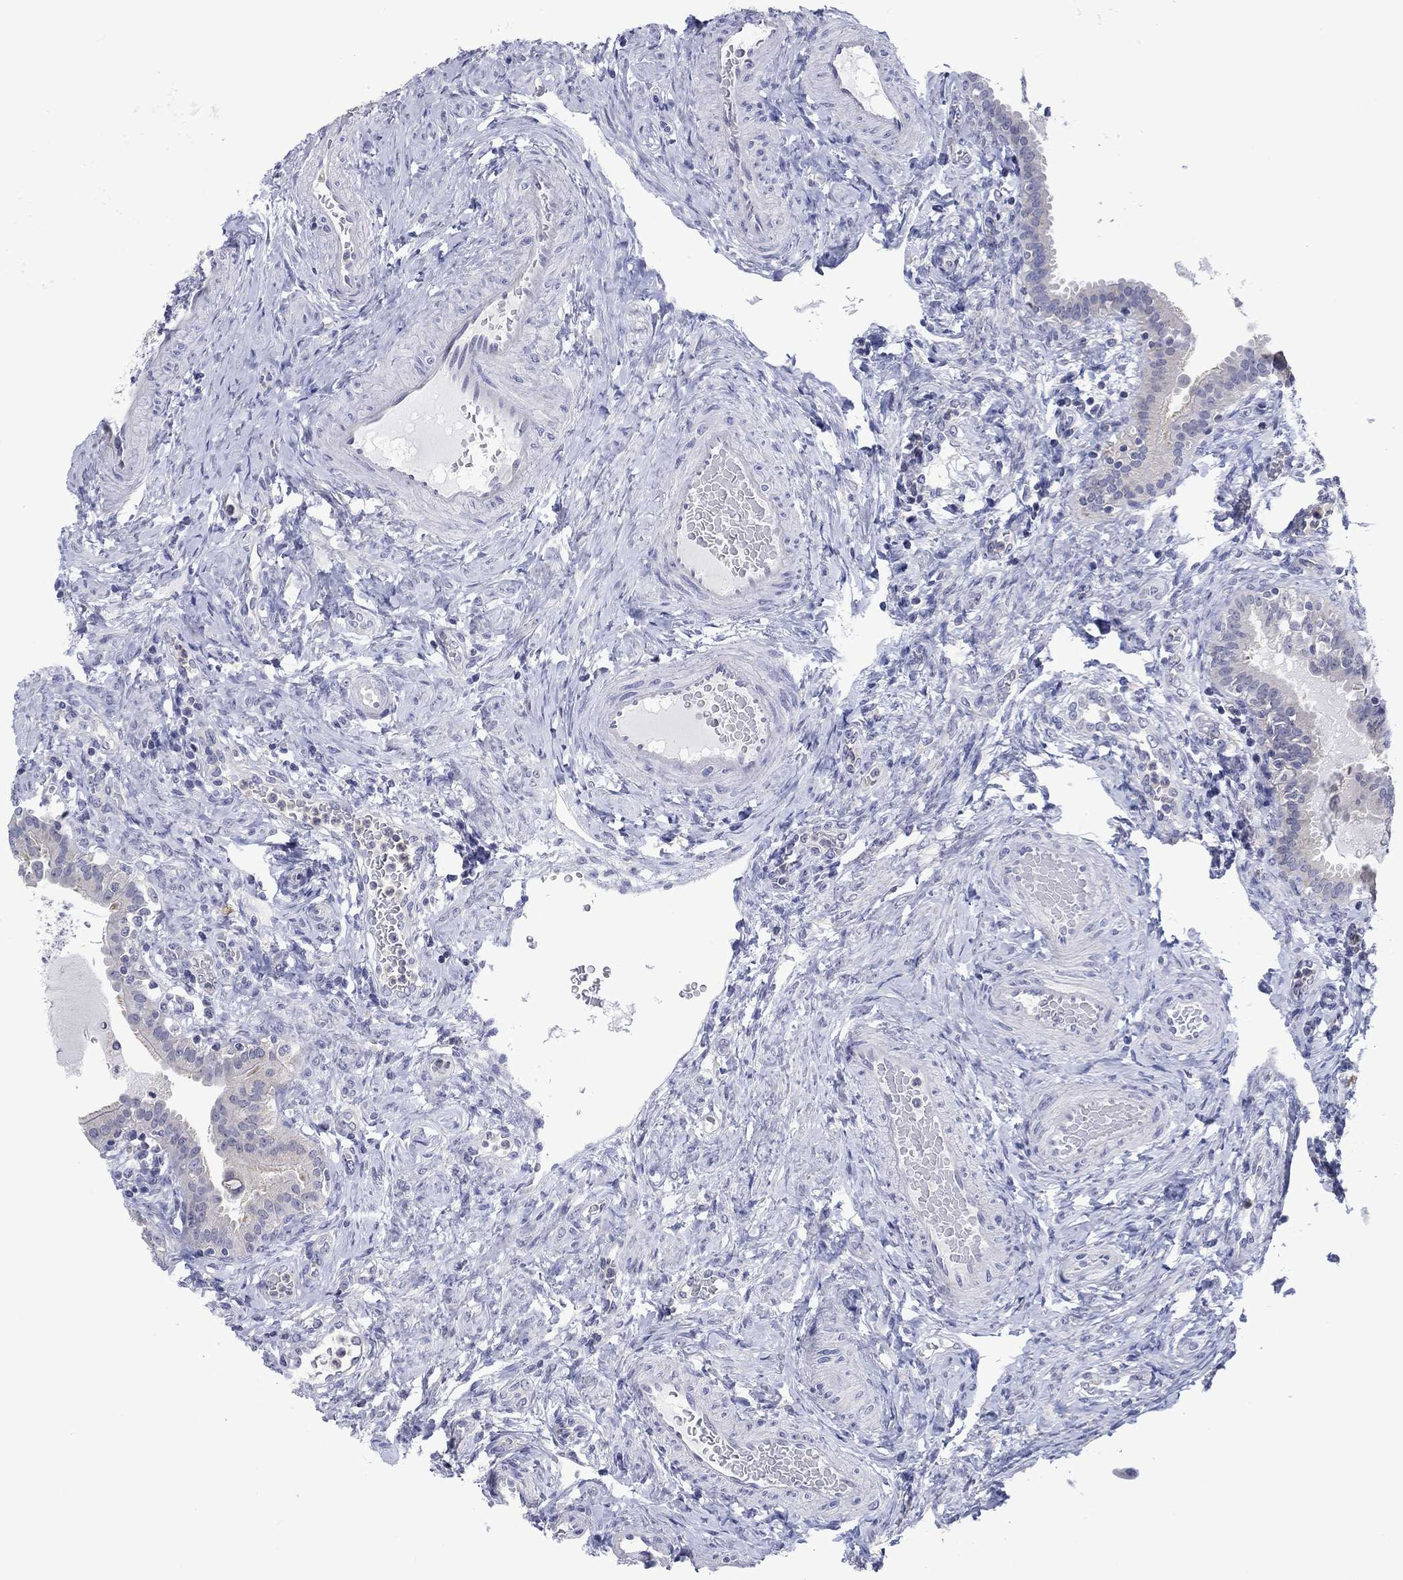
{"staining": {"intensity": "strong", "quantity": "<25%", "location": "cytoplasmic/membranous"}, "tissue": "fallopian tube", "cell_type": "Glandular cells", "image_type": "normal", "snomed": [{"axis": "morphology", "description": "Normal tissue, NOS"}, {"axis": "topography", "description": "Fallopian tube"}, {"axis": "topography", "description": "Ovary"}], "caption": "DAB immunohistochemical staining of unremarkable fallopian tube displays strong cytoplasmic/membranous protein expression in about <25% of glandular cells.", "gene": "FER1L6", "patient": {"sex": "female", "age": 41}}